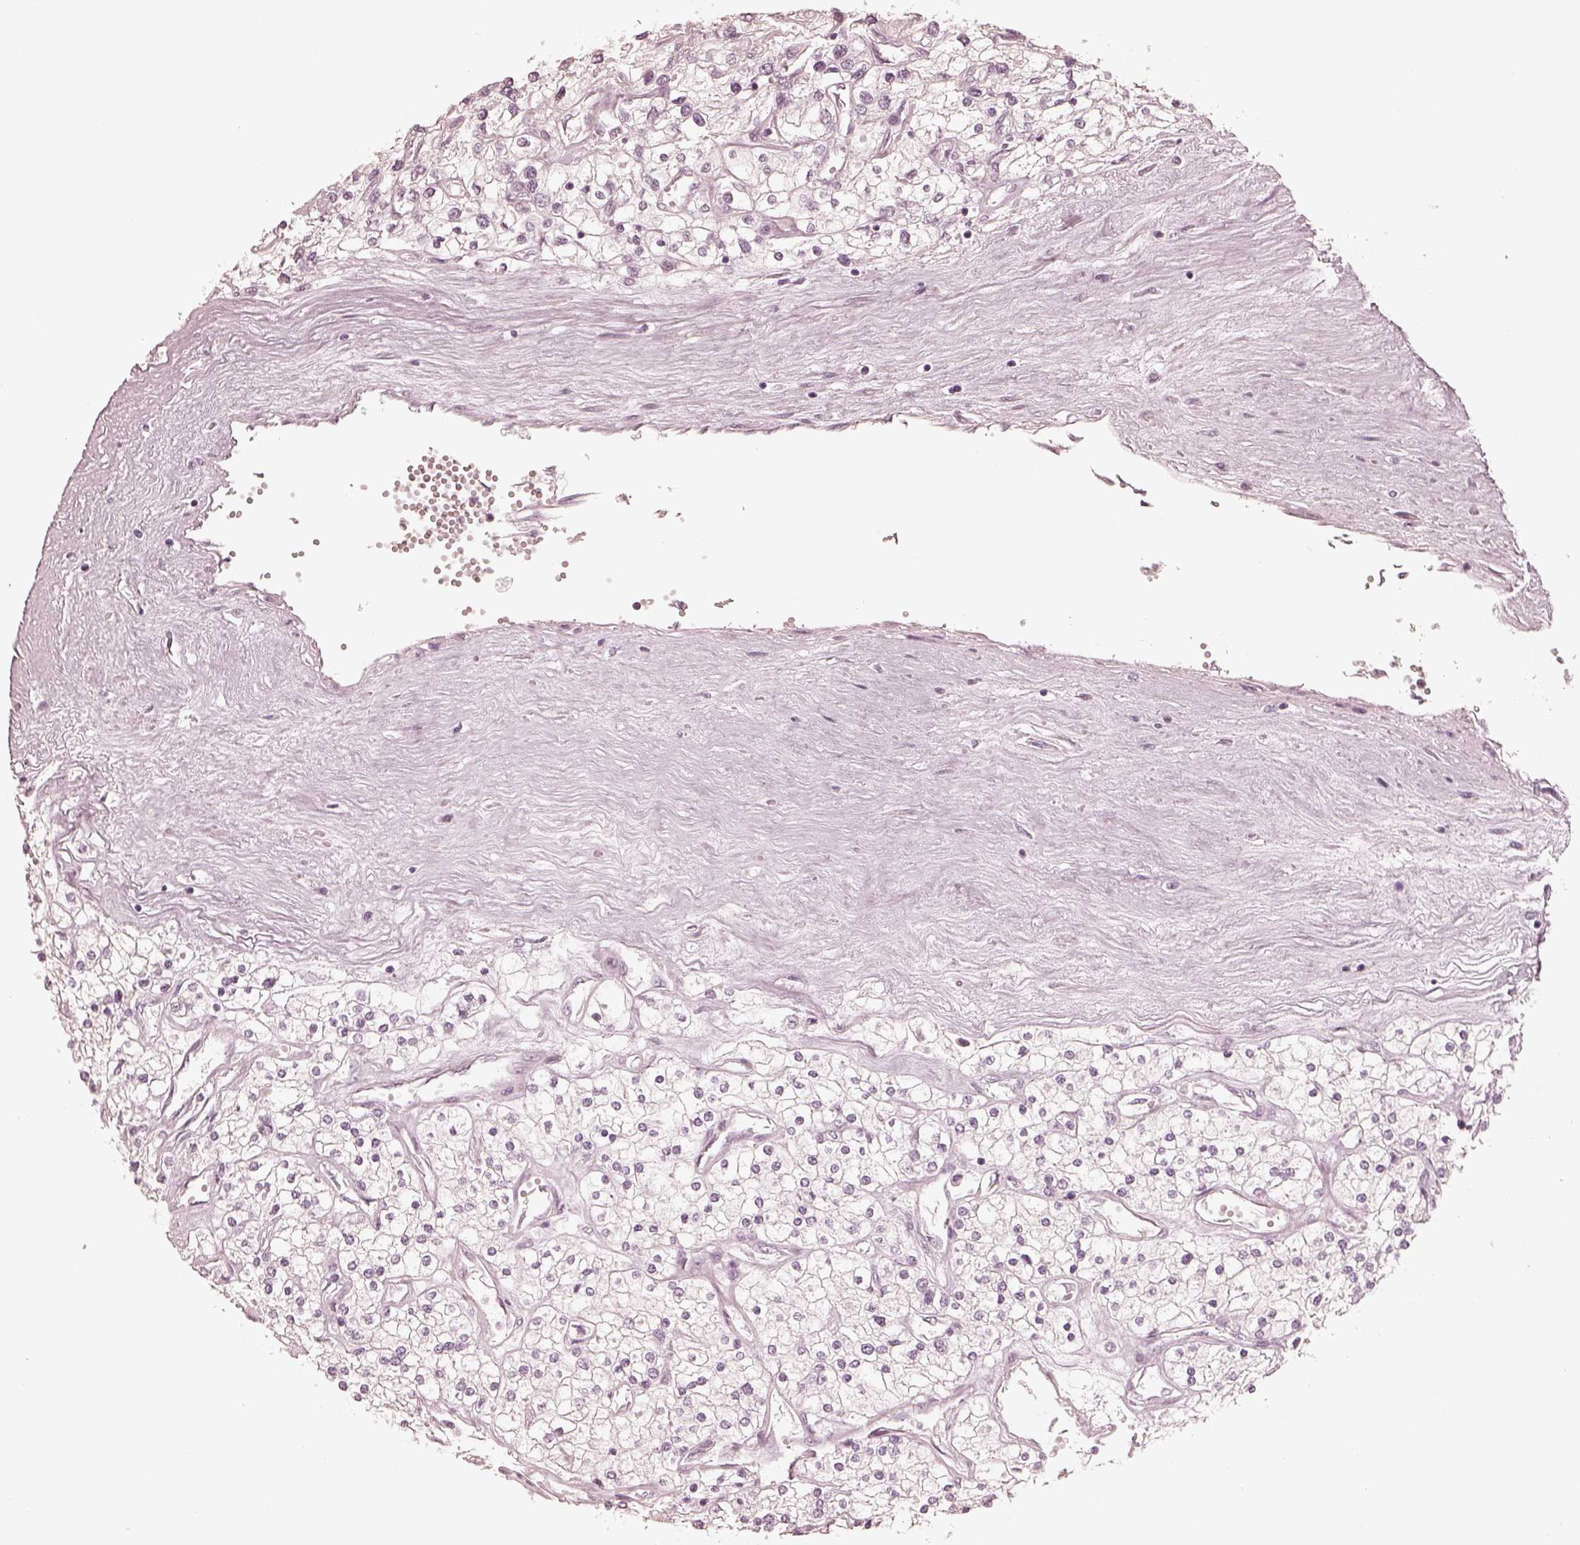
{"staining": {"intensity": "negative", "quantity": "none", "location": "none"}, "tissue": "renal cancer", "cell_type": "Tumor cells", "image_type": "cancer", "snomed": [{"axis": "morphology", "description": "Adenocarcinoma, NOS"}, {"axis": "topography", "description": "Kidney"}], "caption": "Human renal cancer stained for a protein using IHC reveals no staining in tumor cells.", "gene": "CALR3", "patient": {"sex": "male", "age": 80}}